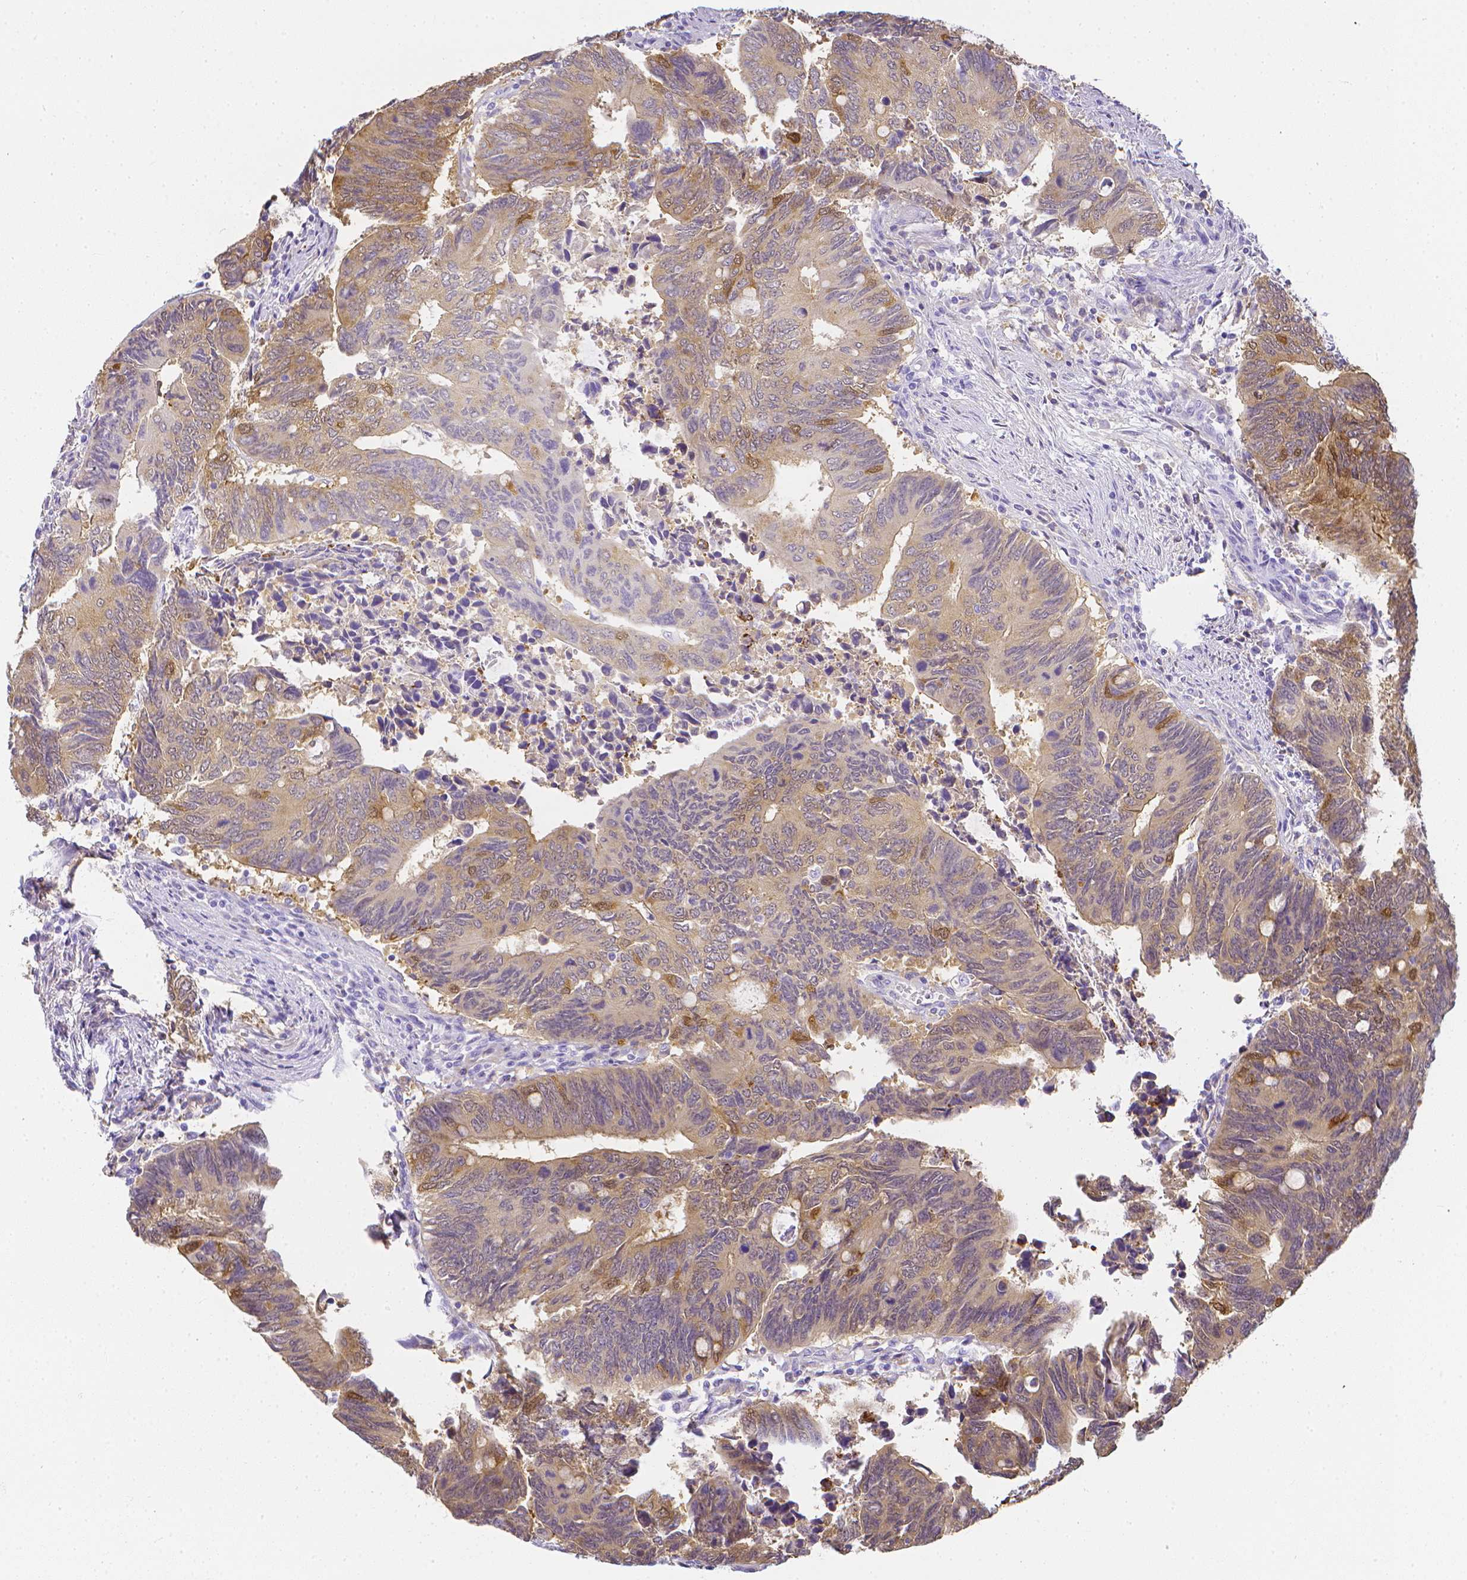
{"staining": {"intensity": "moderate", "quantity": "25%-75%", "location": "cytoplasmic/membranous,nuclear"}, "tissue": "colorectal cancer", "cell_type": "Tumor cells", "image_type": "cancer", "snomed": [{"axis": "morphology", "description": "Adenocarcinoma, NOS"}, {"axis": "topography", "description": "Colon"}], "caption": "This histopathology image demonstrates IHC staining of human colorectal adenocarcinoma, with medium moderate cytoplasmic/membranous and nuclear expression in approximately 25%-75% of tumor cells.", "gene": "LGALS4", "patient": {"sex": "male", "age": 87}}